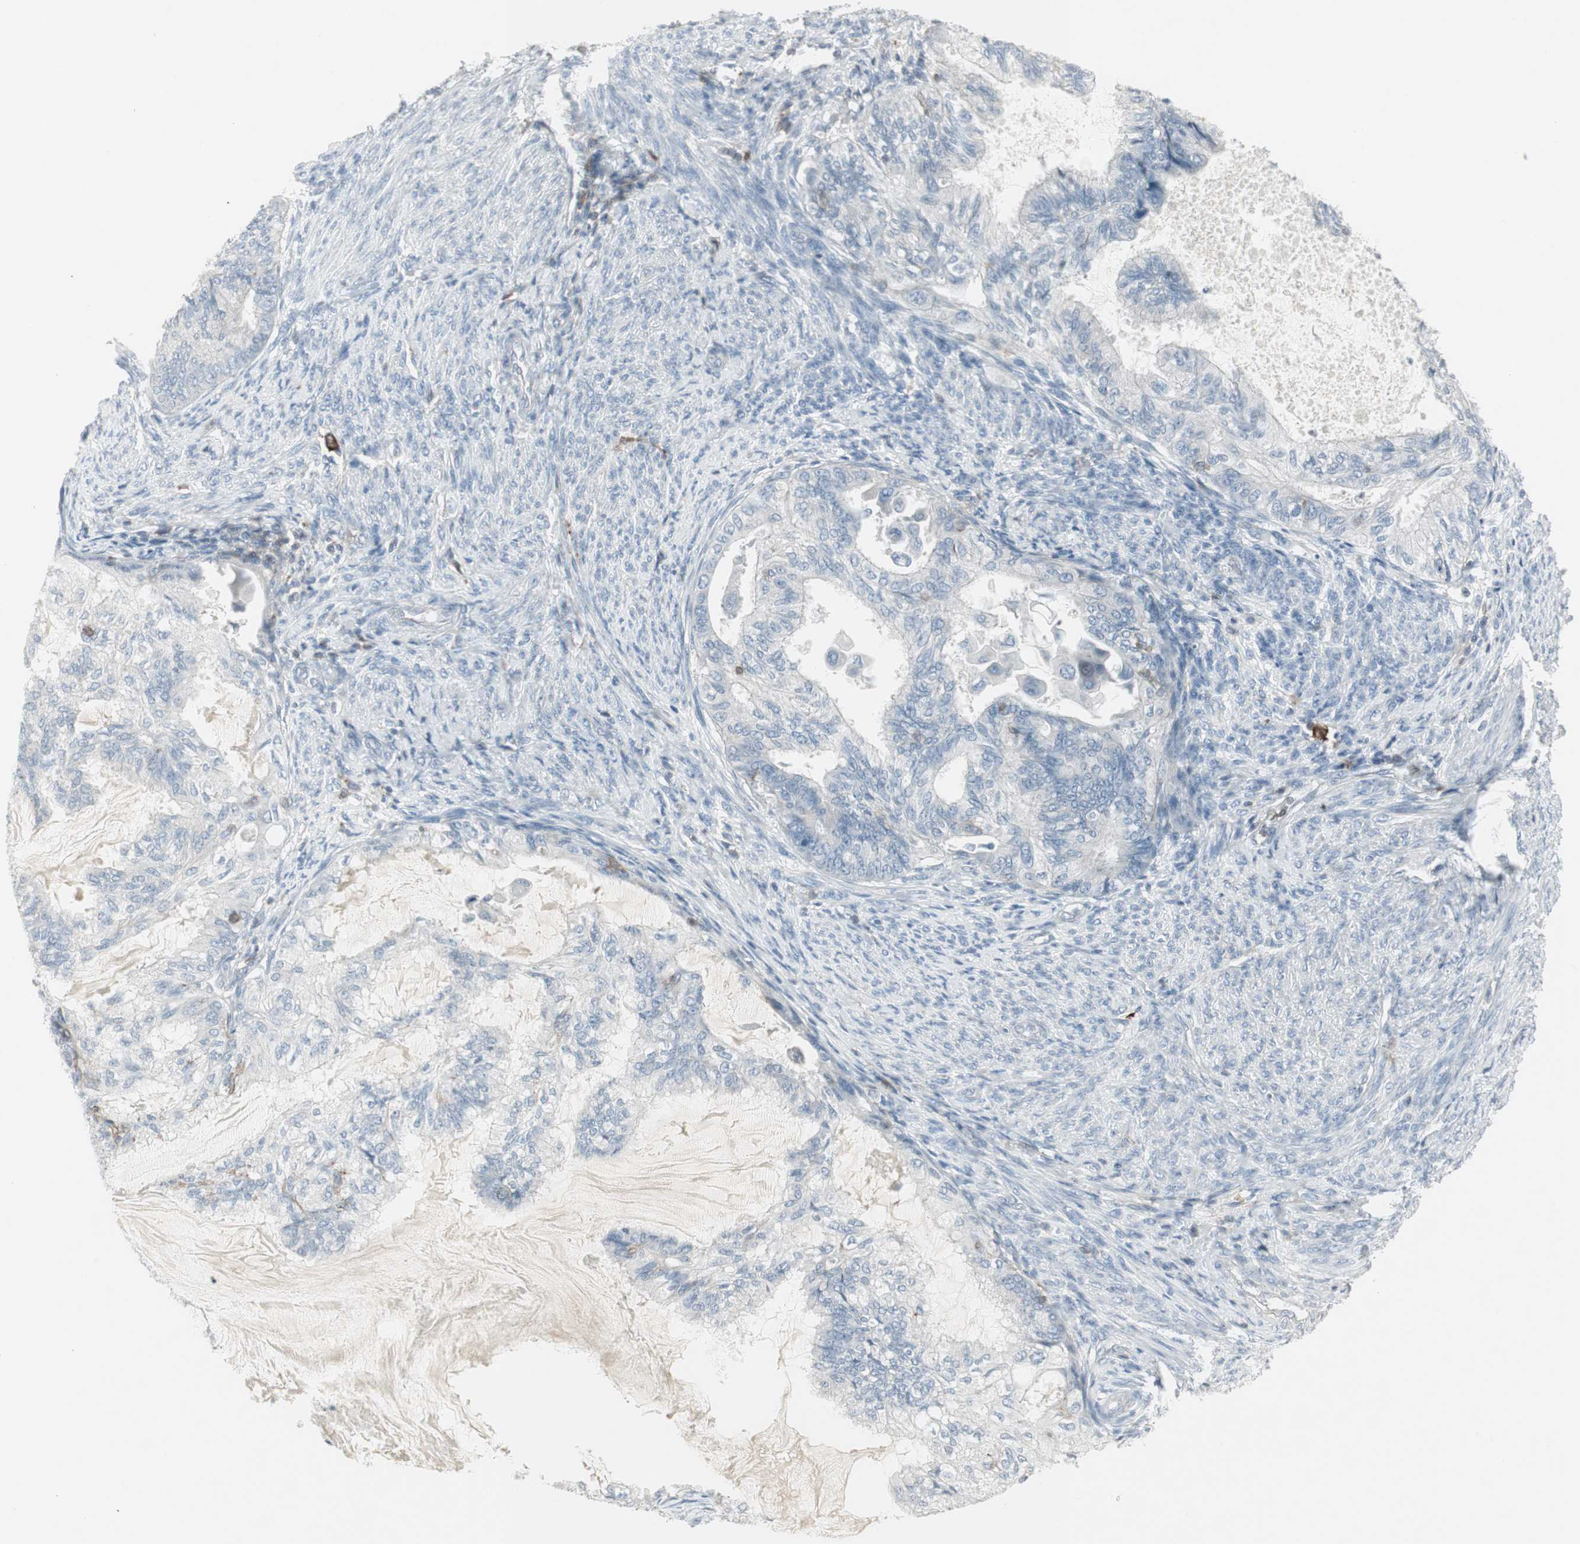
{"staining": {"intensity": "negative", "quantity": "none", "location": "none"}, "tissue": "cervical cancer", "cell_type": "Tumor cells", "image_type": "cancer", "snomed": [{"axis": "morphology", "description": "Normal tissue, NOS"}, {"axis": "morphology", "description": "Adenocarcinoma, NOS"}, {"axis": "topography", "description": "Cervix"}, {"axis": "topography", "description": "Endometrium"}], "caption": "This is an immunohistochemistry (IHC) histopathology image of human cervical adenocarcinoma. There is no staining in tumor cells.", "gene": "MAP4K4", "patient": {"sex": "female", "age": 86}}